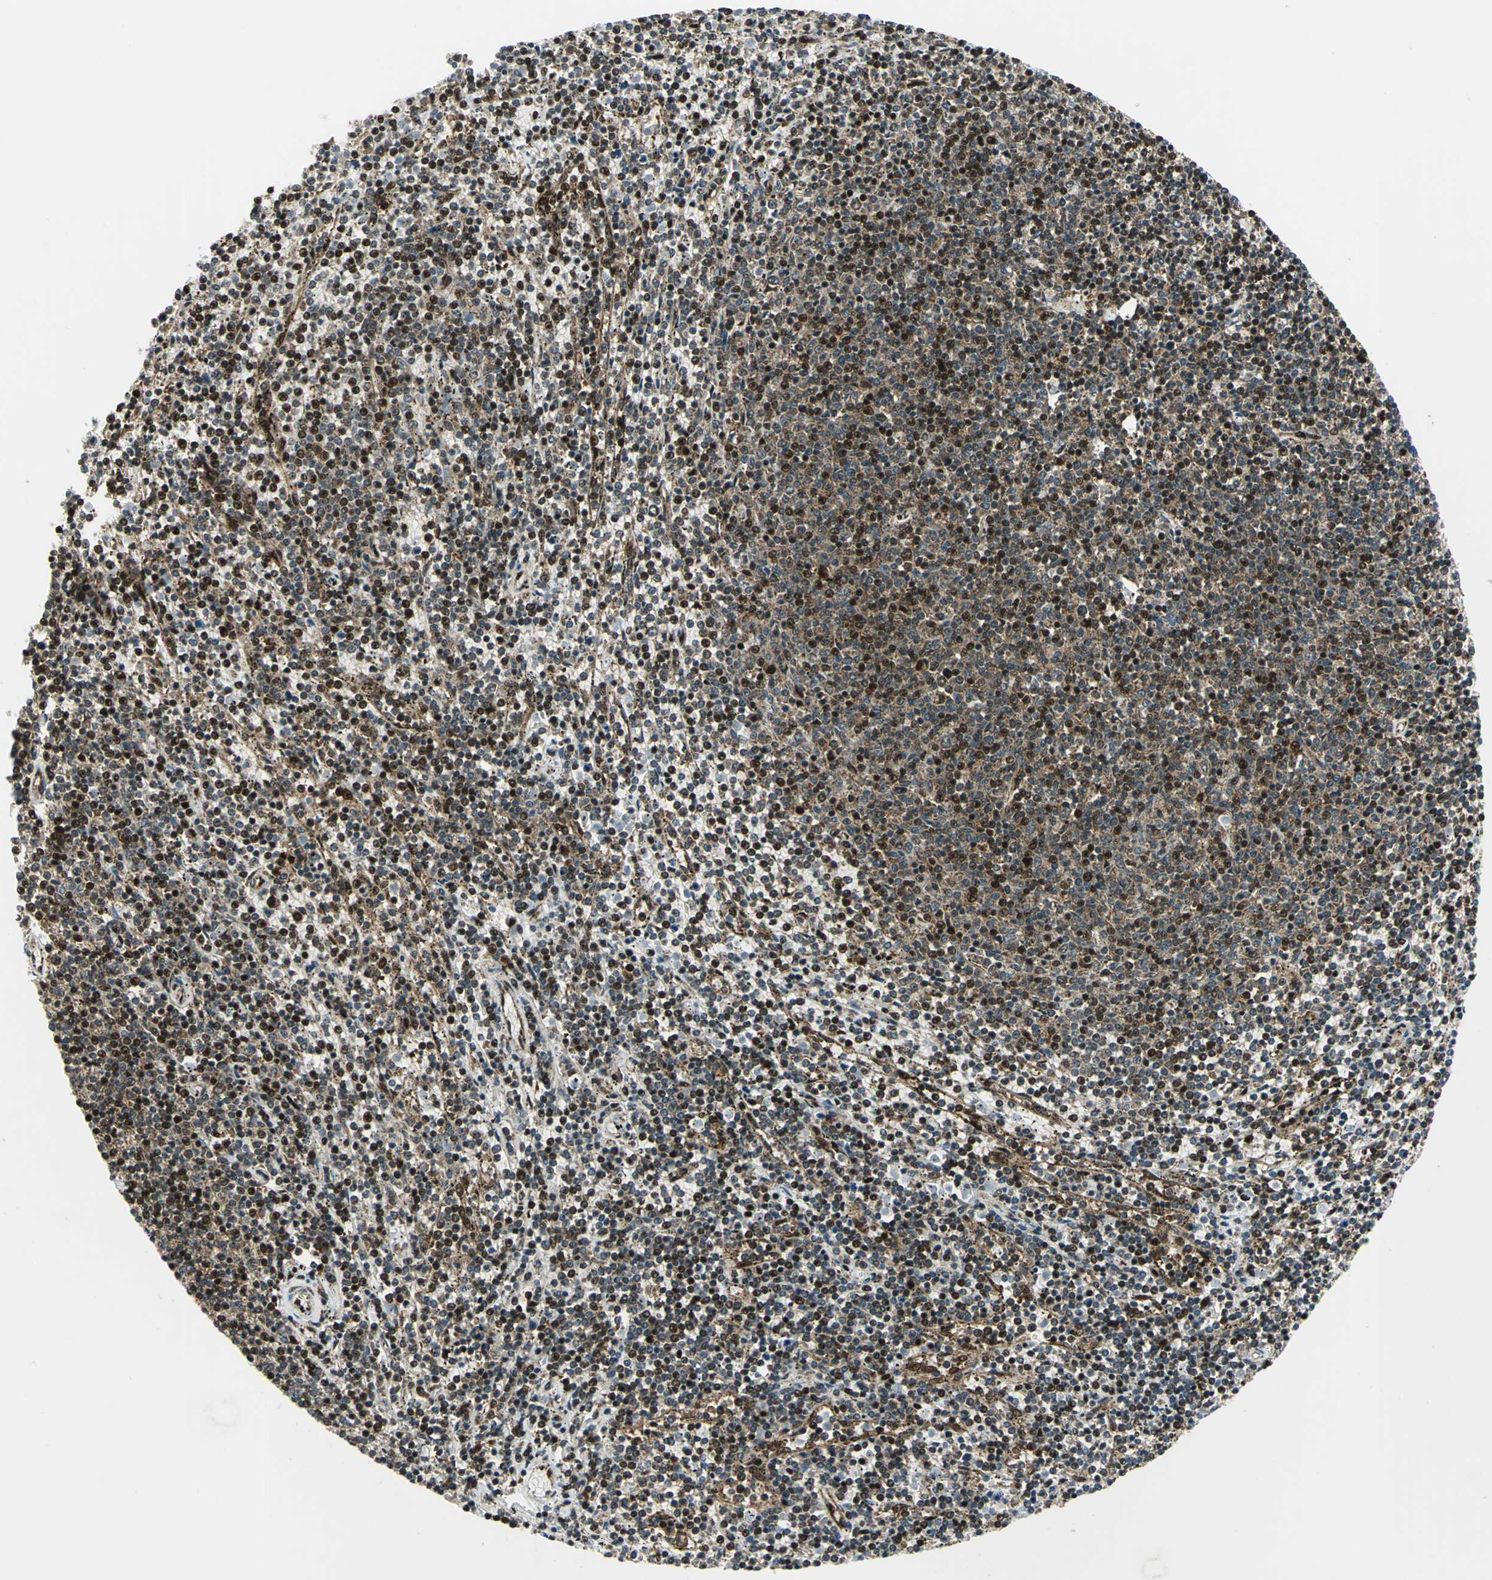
{"staining": {"intensity": "strong", "quantity": ">75%", "location": "cytoplasmic/membranous,nuclear"}, "tissue": "lymphoma", "cell_type": "Tumor cells", "image_type": "cancer", "snomed": [{"axis": "morphology", "description": "Malignant lymphoma, non-Hodgkin's type, Low grade"}, {"axis": "topography", "description": "Spleen"}], "caption": "Strong cytoplasmic/membranous and nuclear positivity is seen in about >75% of tumor cells in lymphoma.", "gene": "COPS5", "patient": {"sex": "female", "age": 50}}